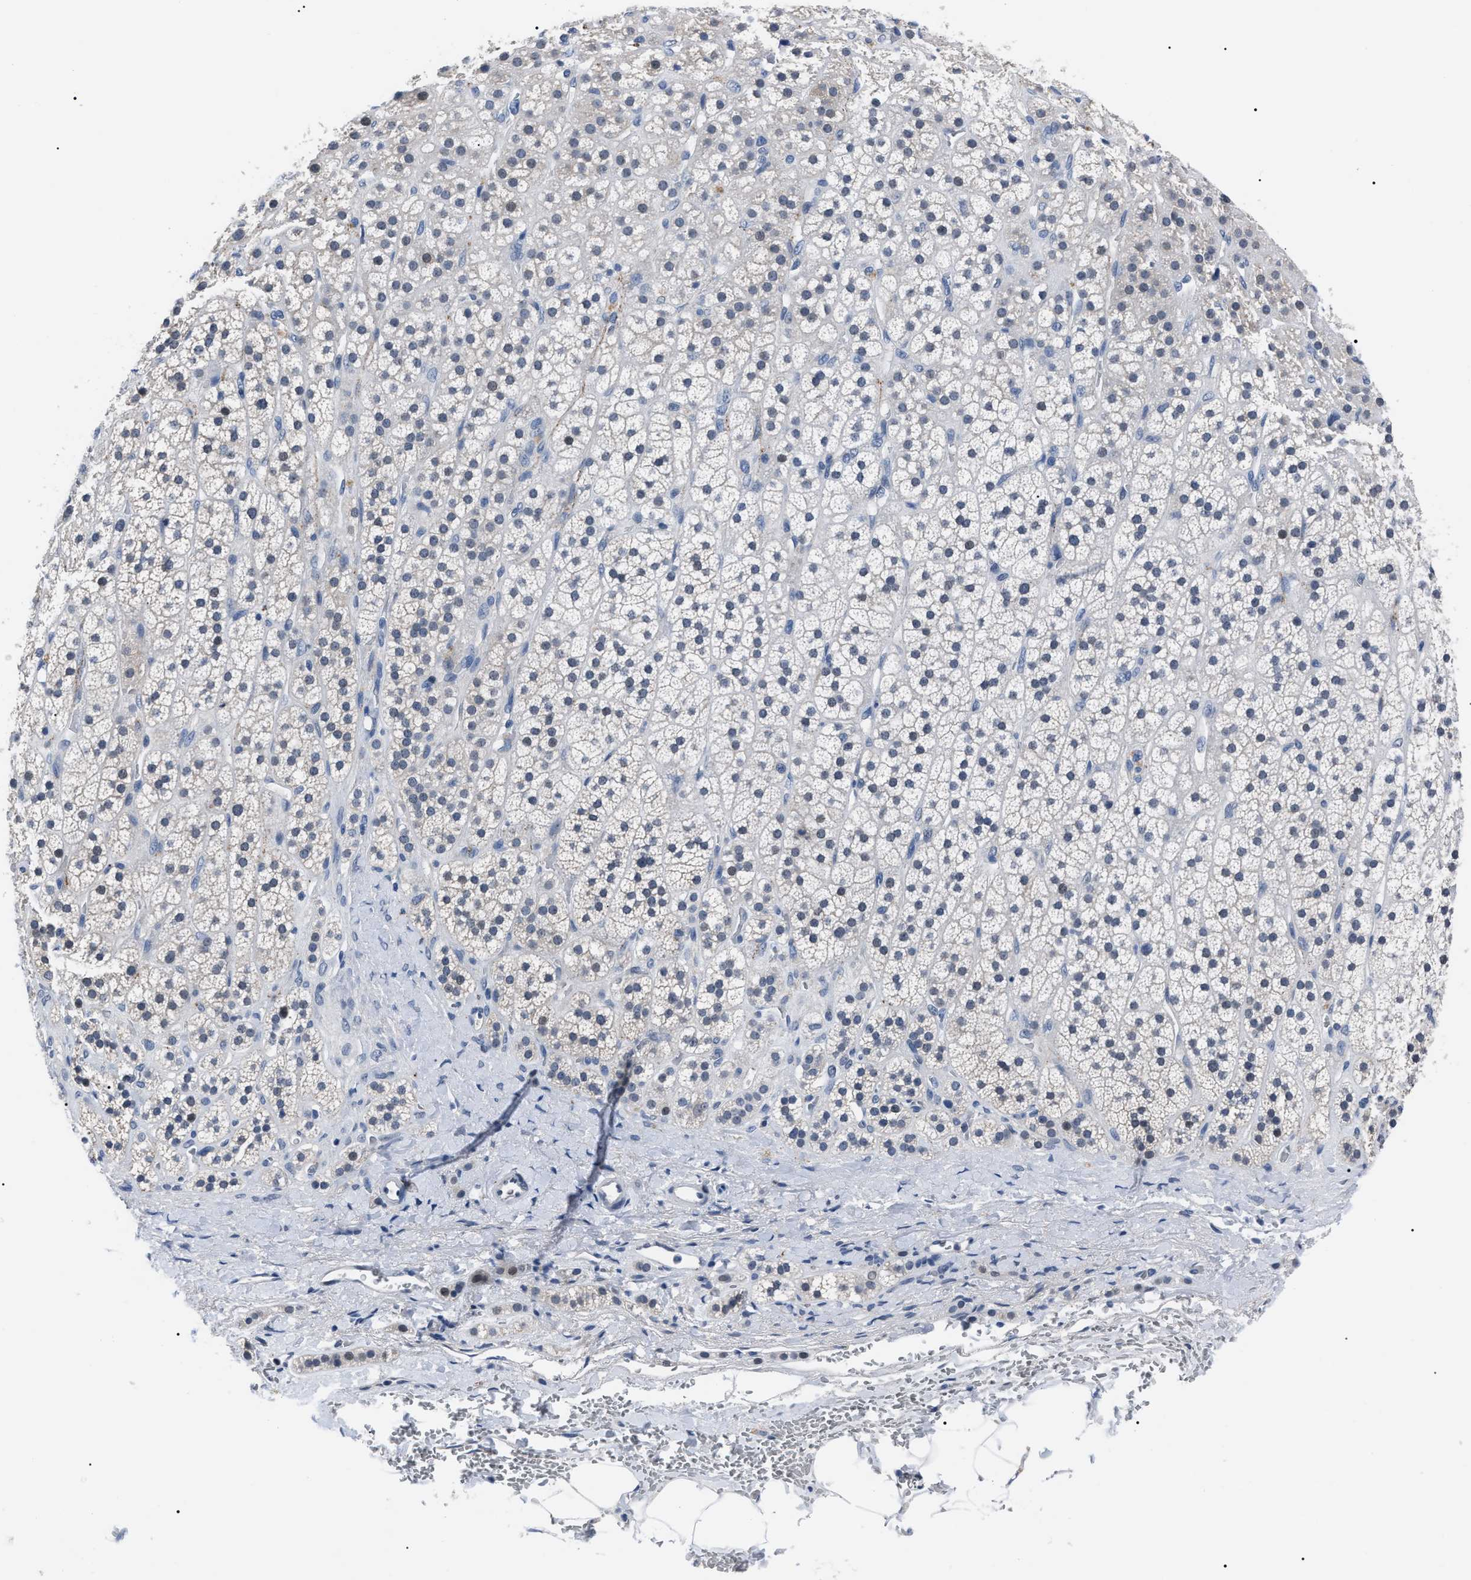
{"staining": {"intensity": "moderate", "quantity": "<25%", "location": "cytoplasmic/membranous,nuclear"}, "tissue": "adrenal gland", "cell_type": "Glandular cells", "image_type": "normal", "snomed": [{"axis": "morphology", "description": "Normal tissue, NOS"}, {"axis": "topography", "description": "Adrenal gland"}], "caption": "IHC photomicrograph of benign adrenal gland stained for a protein (brown), which demonstrates low levels of moderate cytoplasmic/membranous,nuclear expression in about <25% of glandular cells.", "gene": "LRWD1", "patient": {"sex": "male", "age": 56}}